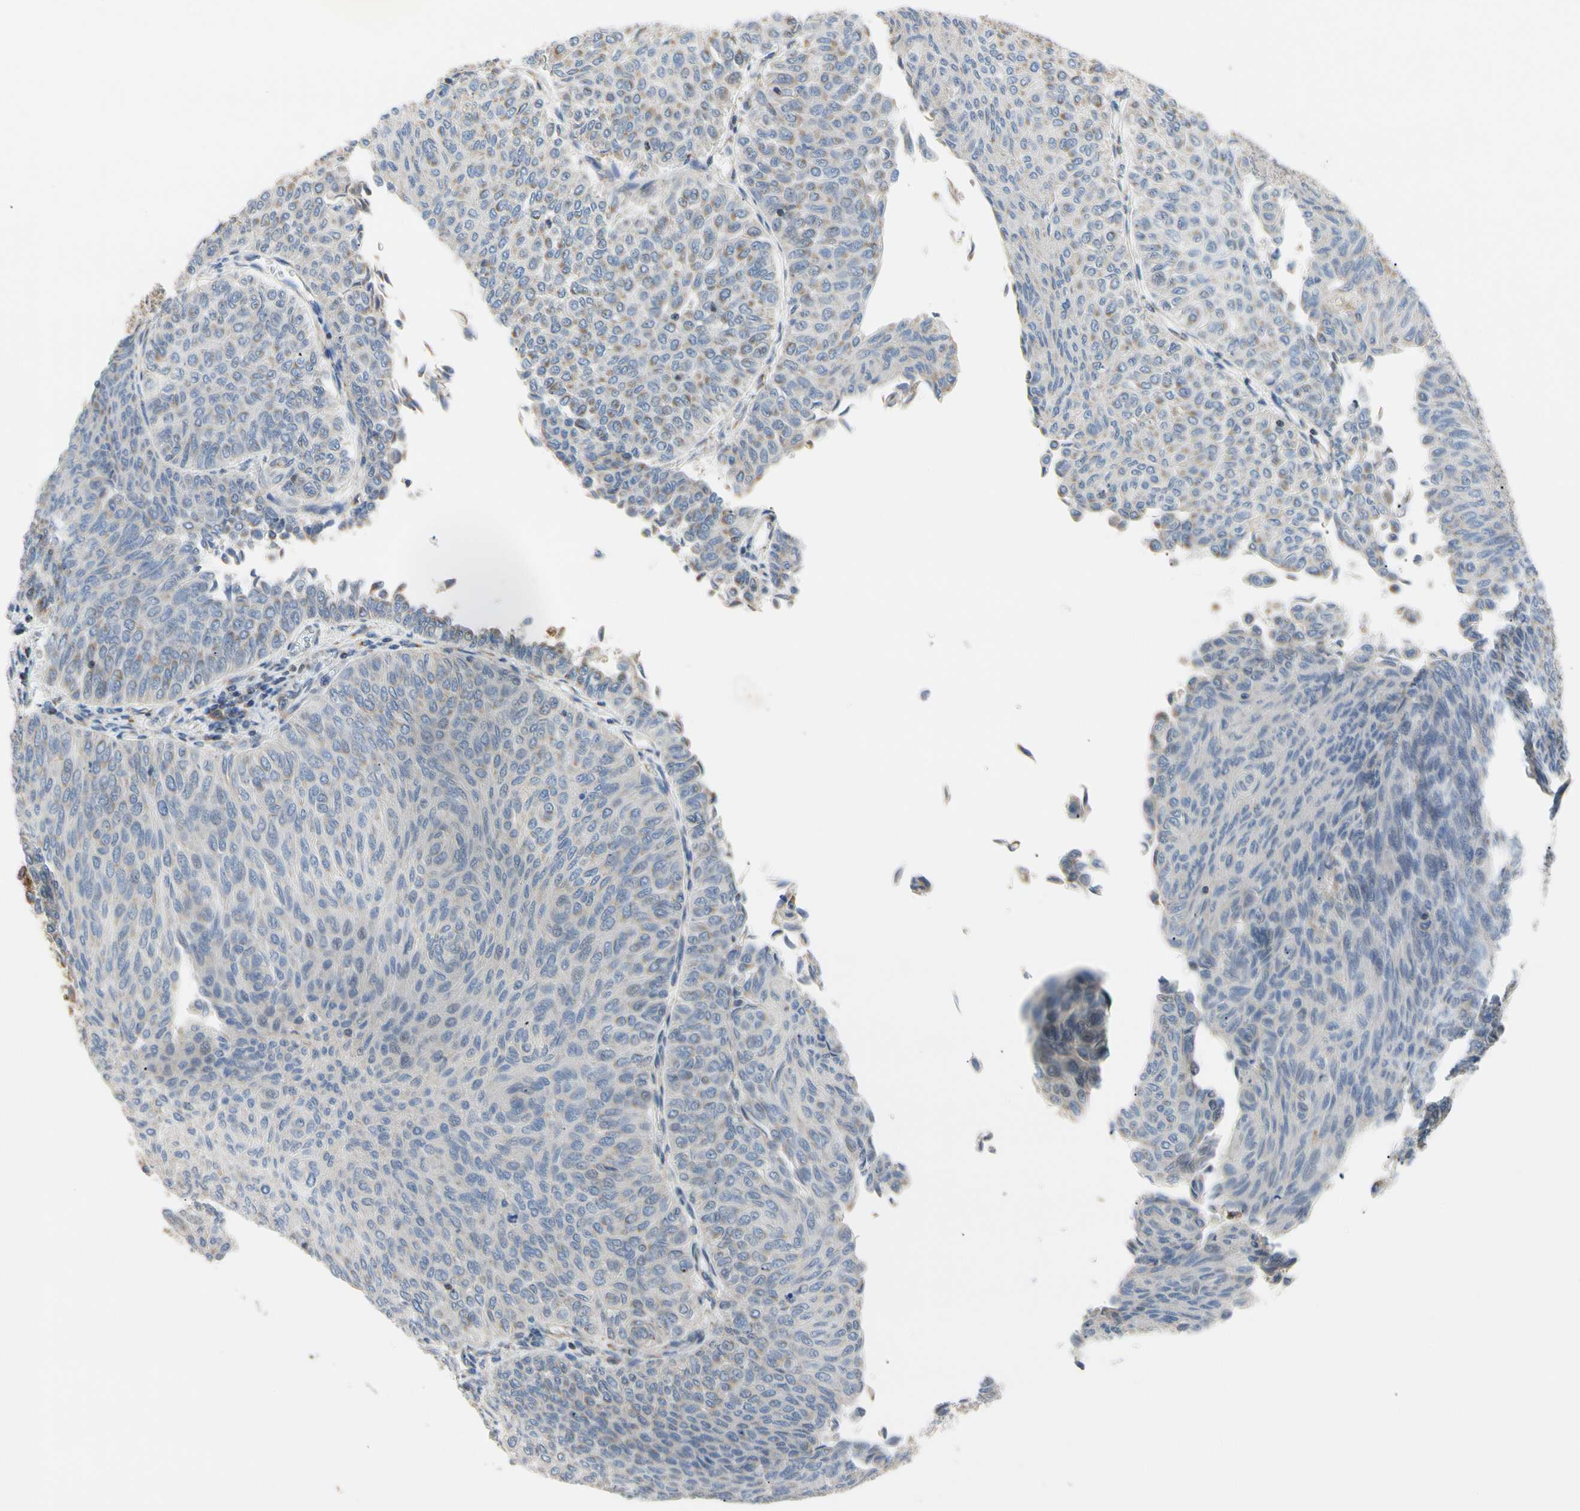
{"staining": {"intensity": "negative", "quantity": "none", "location": "none"}, "tissue": "urothelial cancer", "cell_type": "Tumor cells", "image_type": "cancer", "snomed": [{"axis": "morphology", "description": "Urothelial carcinoma, Low grade"}, {"axis": "topography", "description": "Urinary bladder"}], "caption": "There is no significant positivity in tumor cells of low-grade urothelial carcinoma.", "gene": "PLGRKT", "patient": {"sex": "male", "age": 78}}